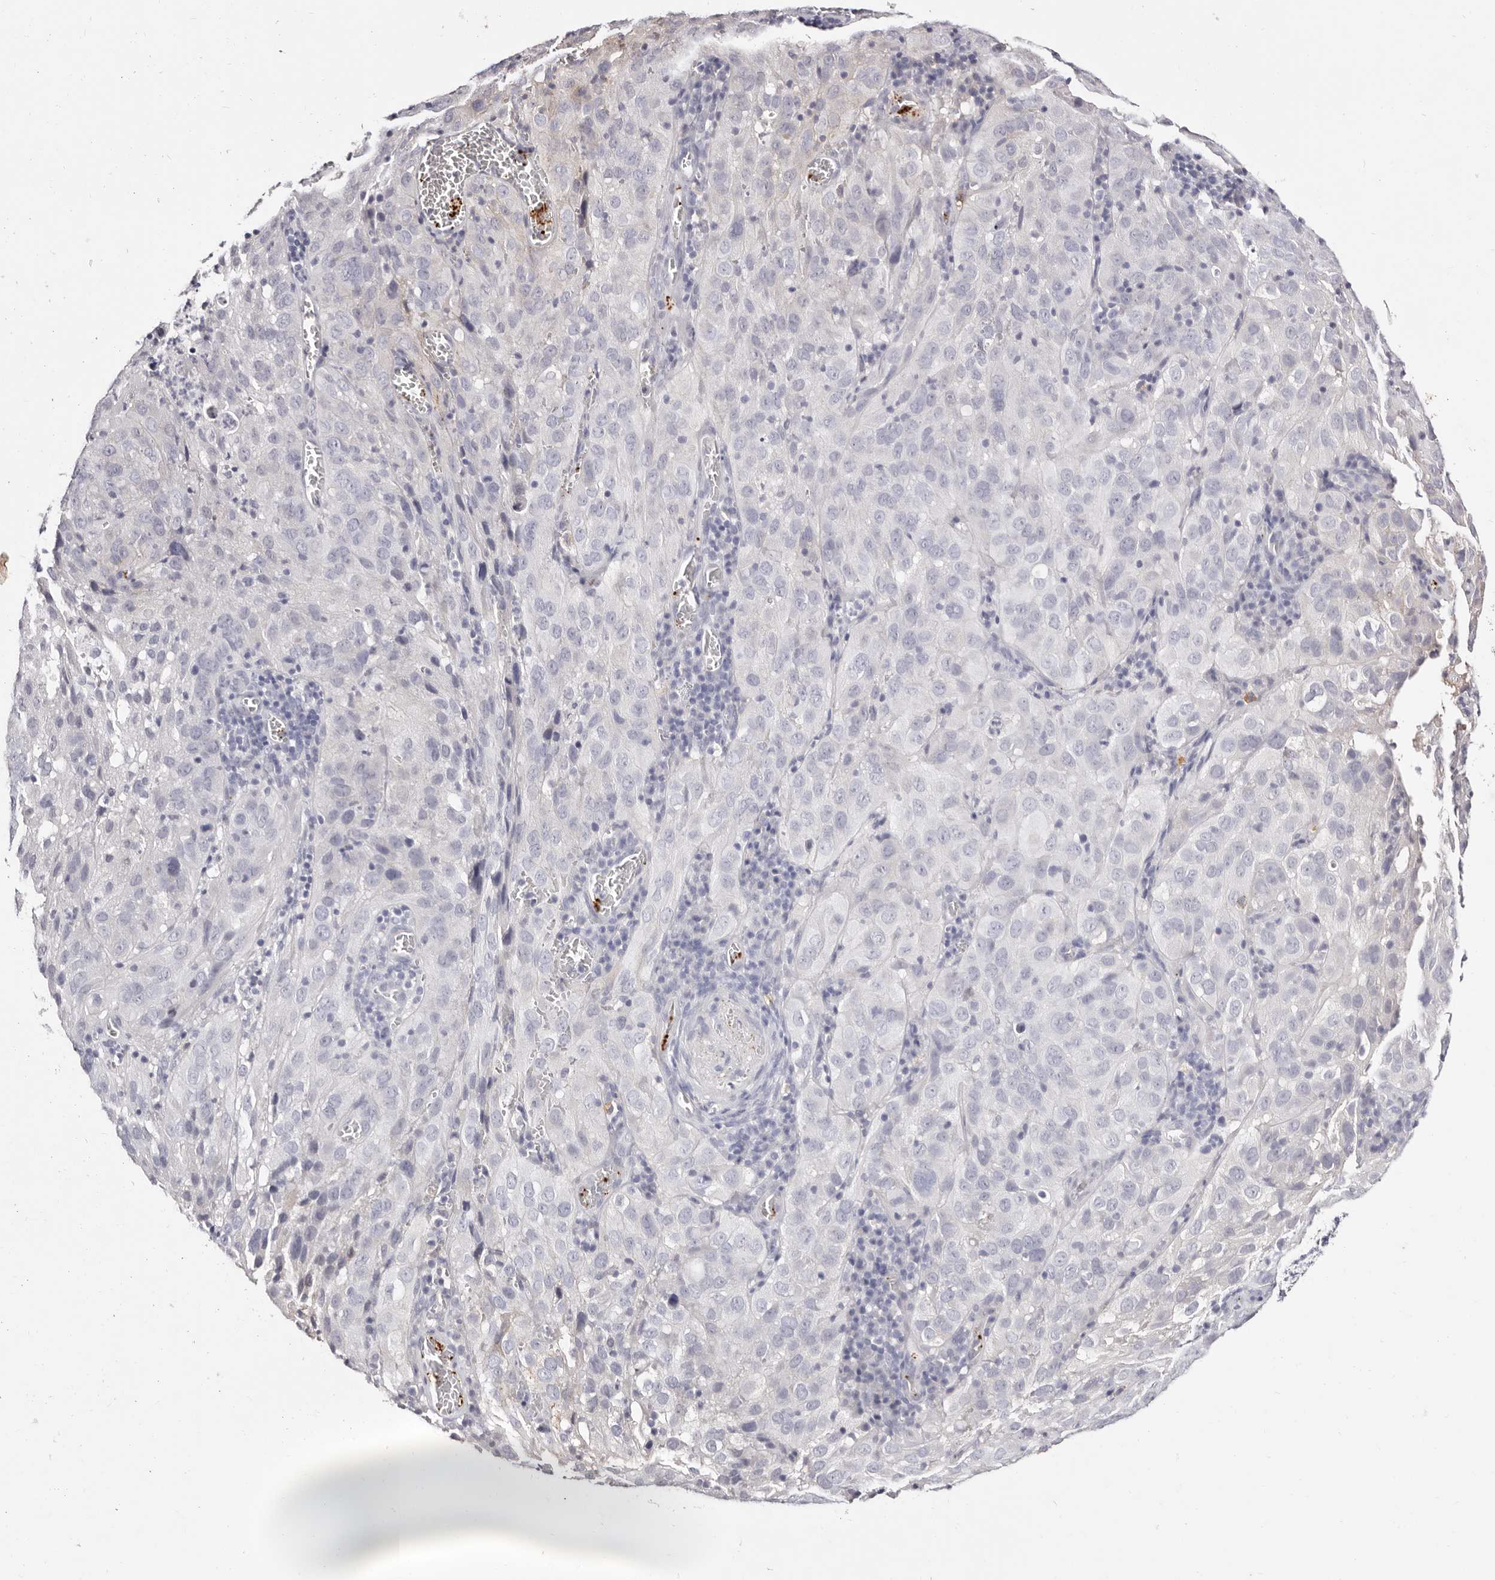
{"staining": {"intensity": "negative", "quantity": "none", "location": "none"}, "tissue": "cervical cancer", "cell_type": "Tumor cells", "image_type": "cancer", "snomed": [{"axis": "morphology", "description": "Squamous cell carcinoma, NOS"}, {"axis": "topography", "description": "Cervix"}], "caption": "Tumor cells show no significant protein expression in cervical squamous cell carcinoma.", "gene": "PF4", "patient": {"sex": "female", "age": 32}}